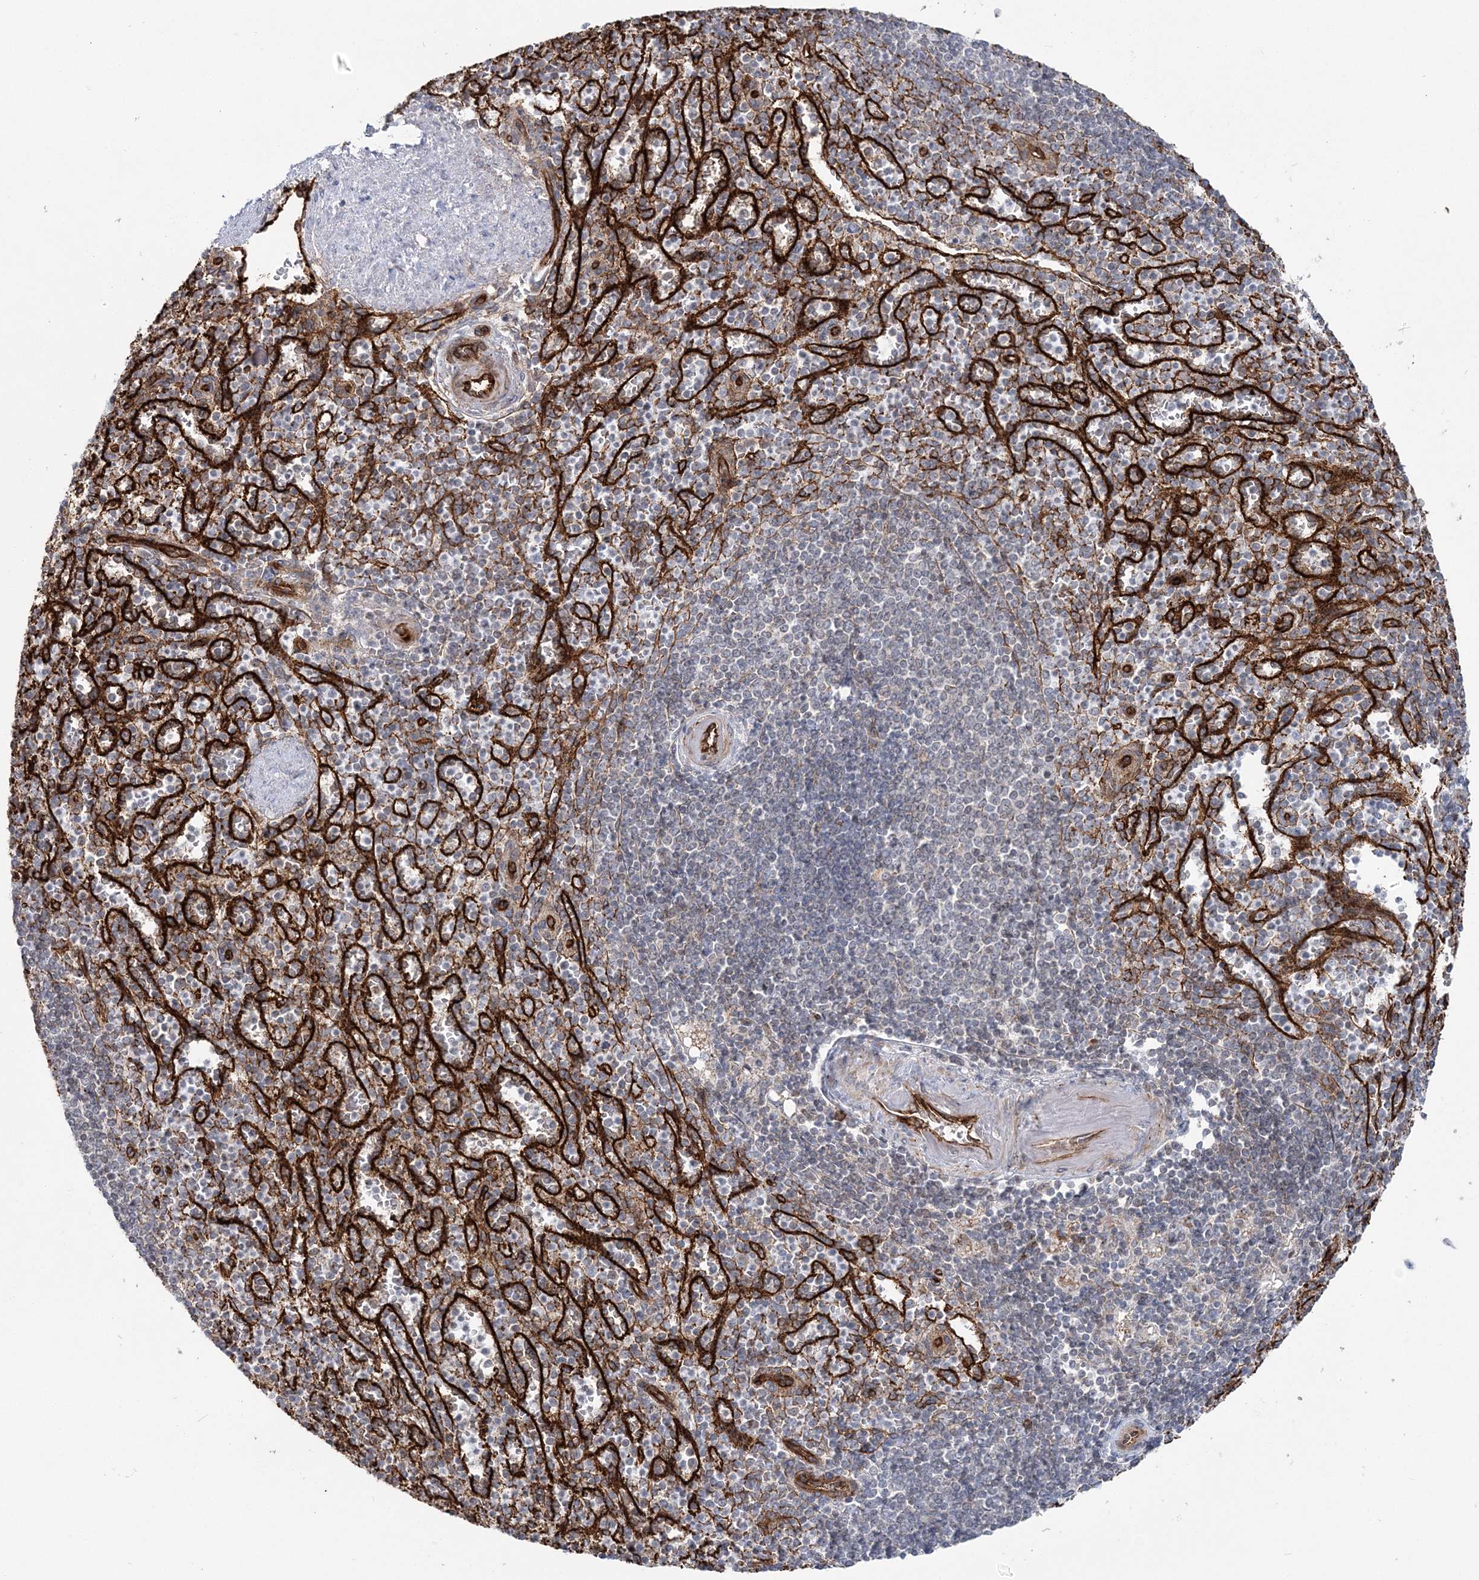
{"staining": {"intensity": "negative", "quantity": "none", "location": "none"}, "tissue": "spleen", "cell_type": "Cells in red pulp", "image_type": "normal", "snomed": [{"axis": "morphology", "description": "Normal tissue, NOS"}, {"axis": "topography", "description": "Spleen"}], "caption": "This photomicrograph is of benign spleen stained with immunohistochemistry (IHC) to label a protein in brown with the nuclei are counter-stained blue. There is no expression in cells in red pulp.", "gene": "AFAP1L2", "patient": {"sex": "female", "age": 74}}